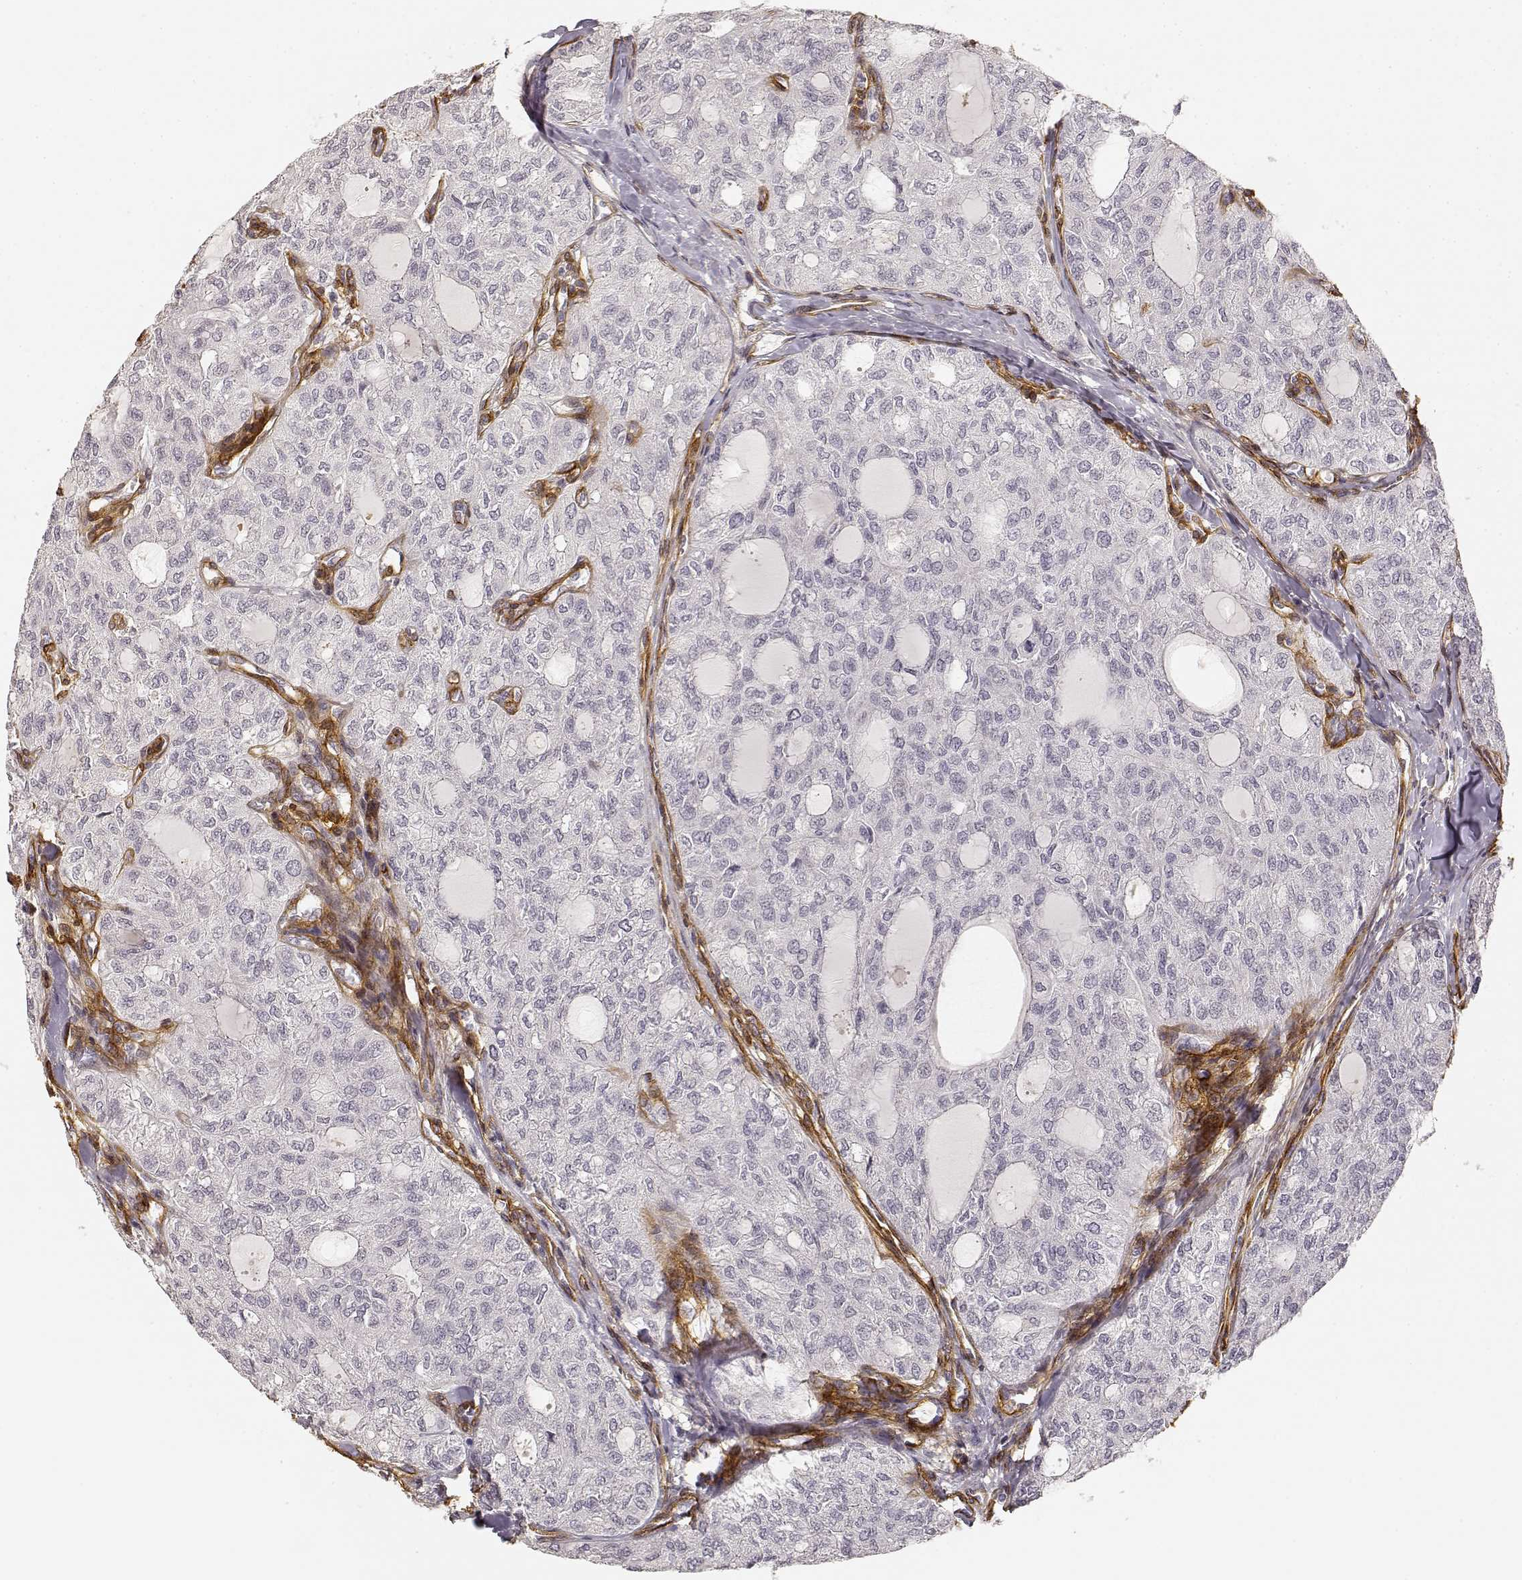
{"staining": {"intensity": "negative", "quantity": "none", "location": "none"}, "tissue": "thyroid cancer", "cell_type": "Tumor cells", "image_type": "cancer", "snomed": [{"axis": "morphology", "description": "Follicular adenoma carcinoma, NOS"}, {"axis": "topography", "description": "Thyroid gland"}], "caption": "Follicular adenoma carcinoma (thyroid) stained for a protein using immunohistochemistry displays no expression tumor cells.", "gene": "LAMA4", "patient": {"sex": "male", "age": 75}}